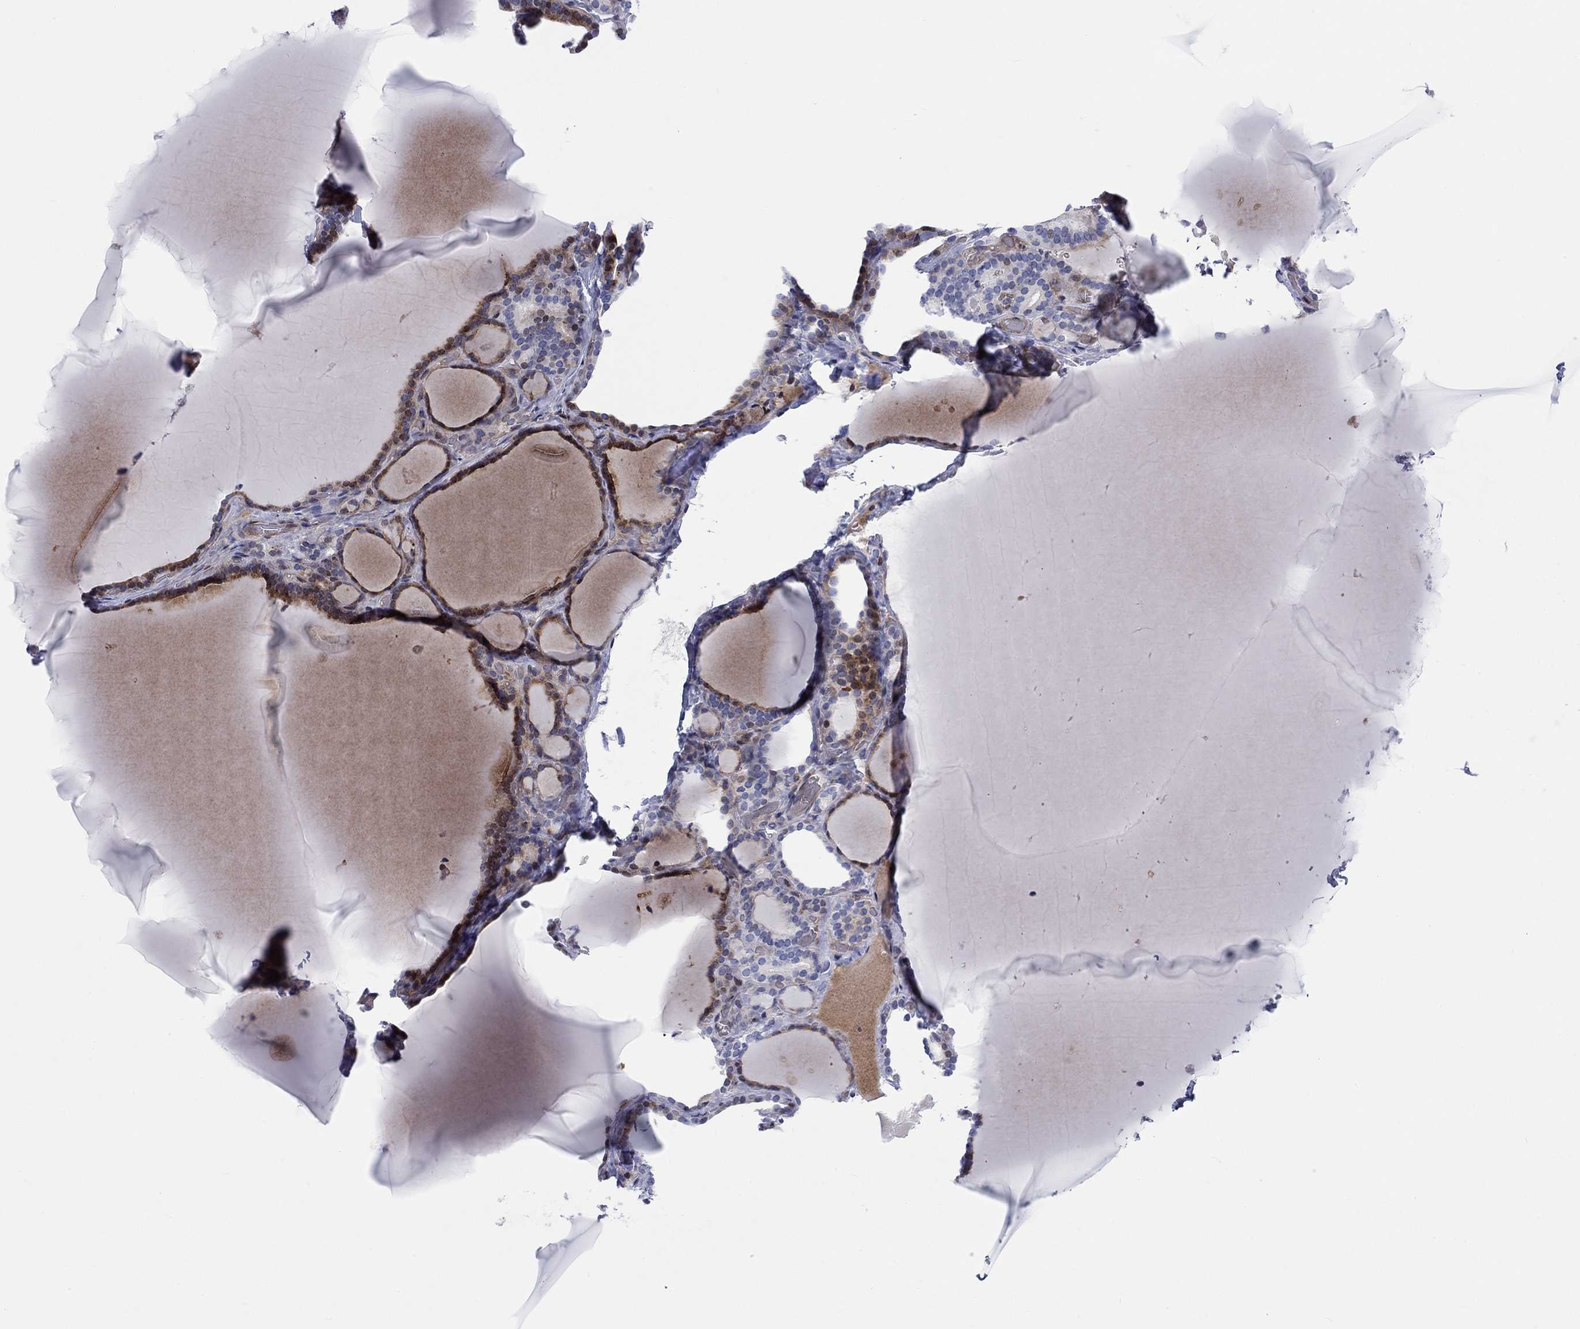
{"staining": {"intensity": "moderate", "quantity": "<25%", "location": "cytoplasmic/membranous"}, "tissue": "thyroid gland", "cell_type": "Glandular cells", "image_type": "normal", "snomed": [{"axis": "morphology", "description": "Normal tissue, NOS"}, {"axis": "morphology", "description": "Hyperplasia, NOS"}, {"axis": "topography", "description": "Thyroid gland"}], "caption": "DAB immunohistochemical staining of normal thyroid gland shows moderate cytoplasmic/membranous protein expression in approximately <25% of glandular cells. (DAB (3,3'-diaminobenzidine) IHC with brightfield microscopy, high magnification).", "gene": "ARHGAP36", "patient": {"sex": "female", "age": 27}}